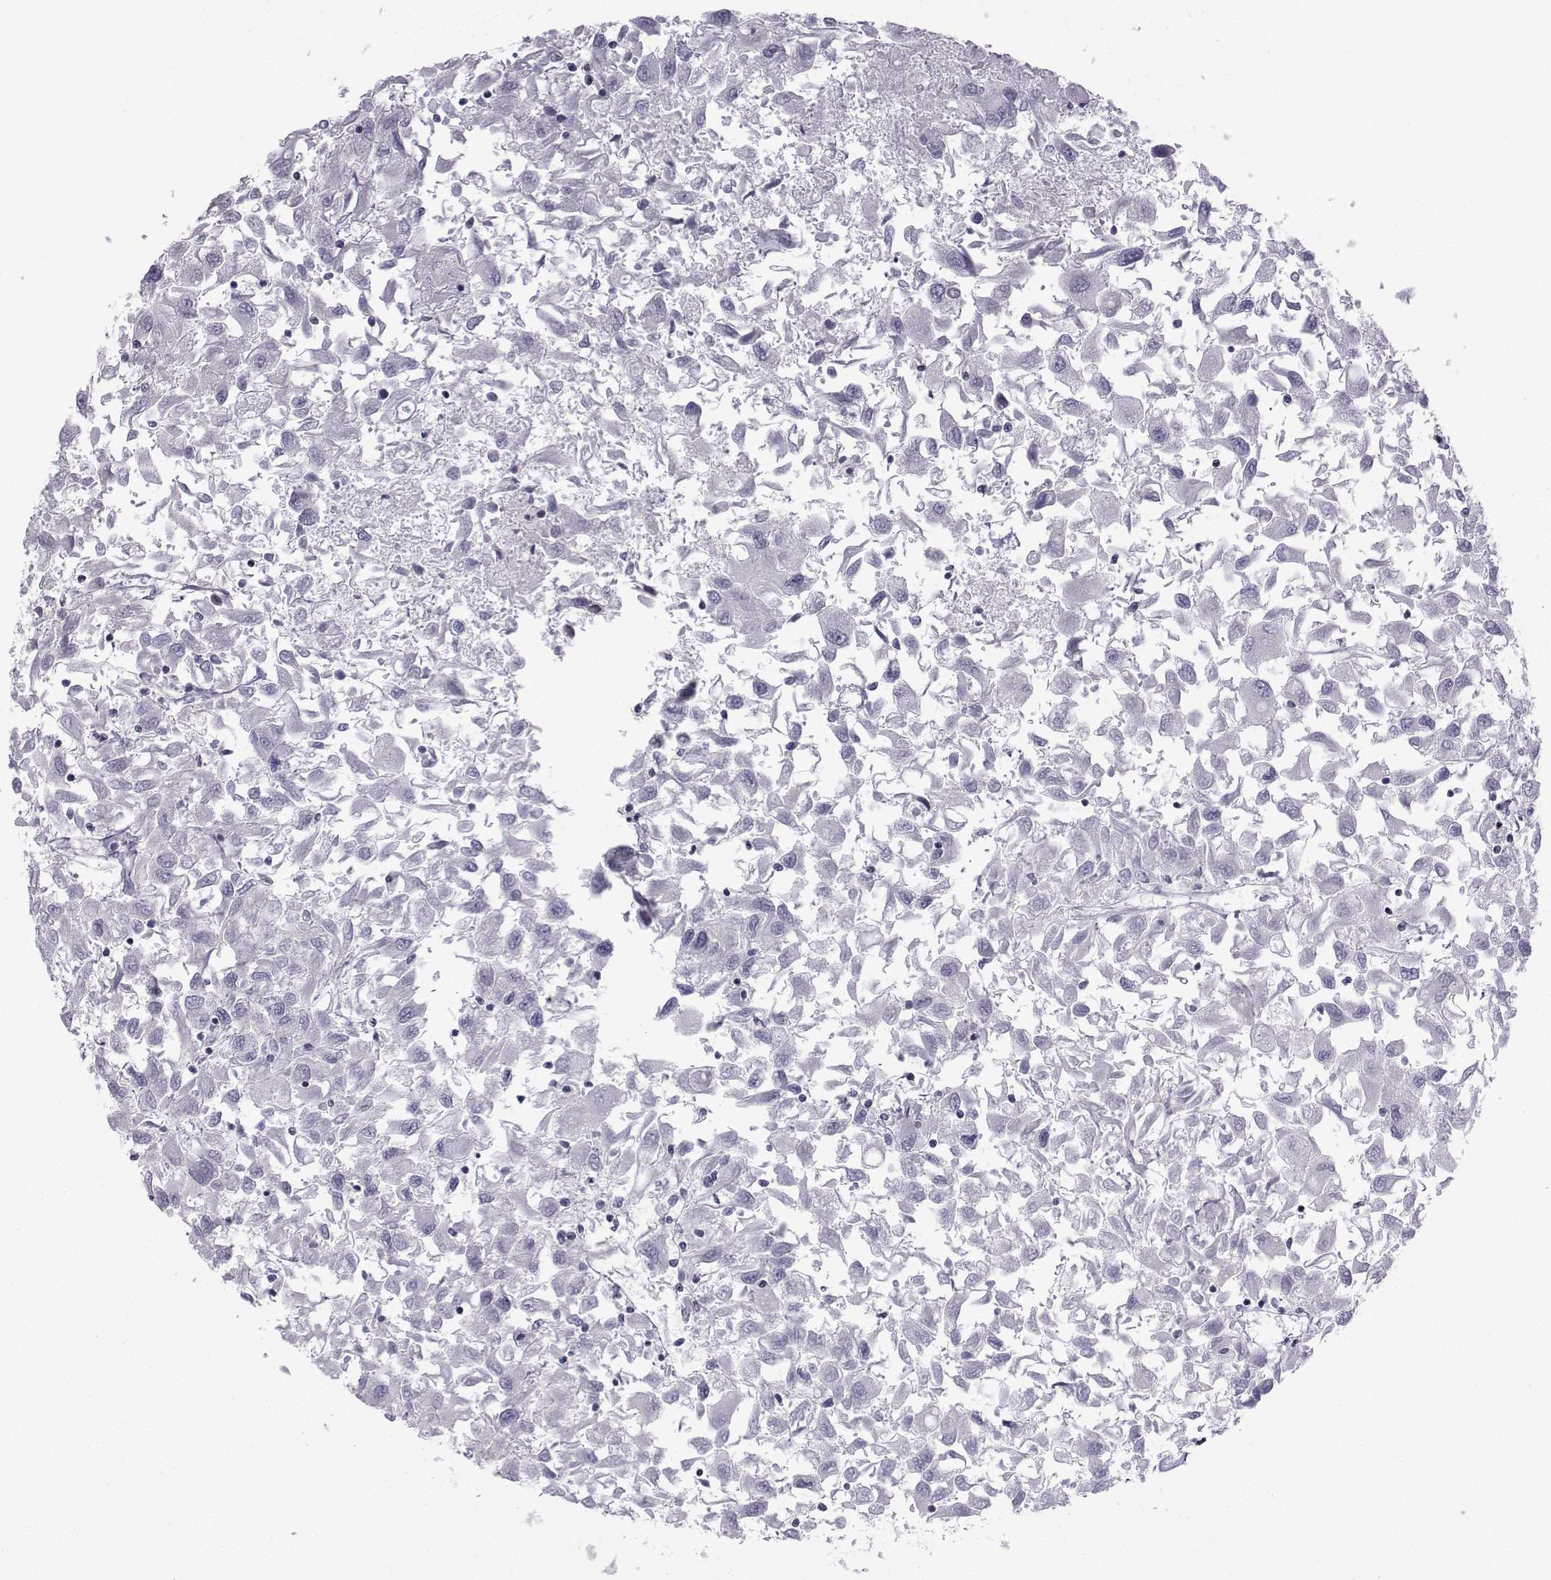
{"staining": {"intensity": "negative", "quantity": "none", "location": "none"}, "tissue": "renal cancer", "cell_type": "Tumor cells", "image_type": "cancer", "snomed": [{"axis": "morphology", "description": "Adenocarcinoma, NOS"}, {"axis": "topography", "description": "Kidney"}], "caption": "IHC of renal cancer (adenocarcinoma) demonstrates no positivity in tumor cells. The staining is performed using DAB brown chromogen with nuclei counter-stained in using hematoxylin.", "gene": "SPANXD", "patient": {"sex": "female", "age": 76}}